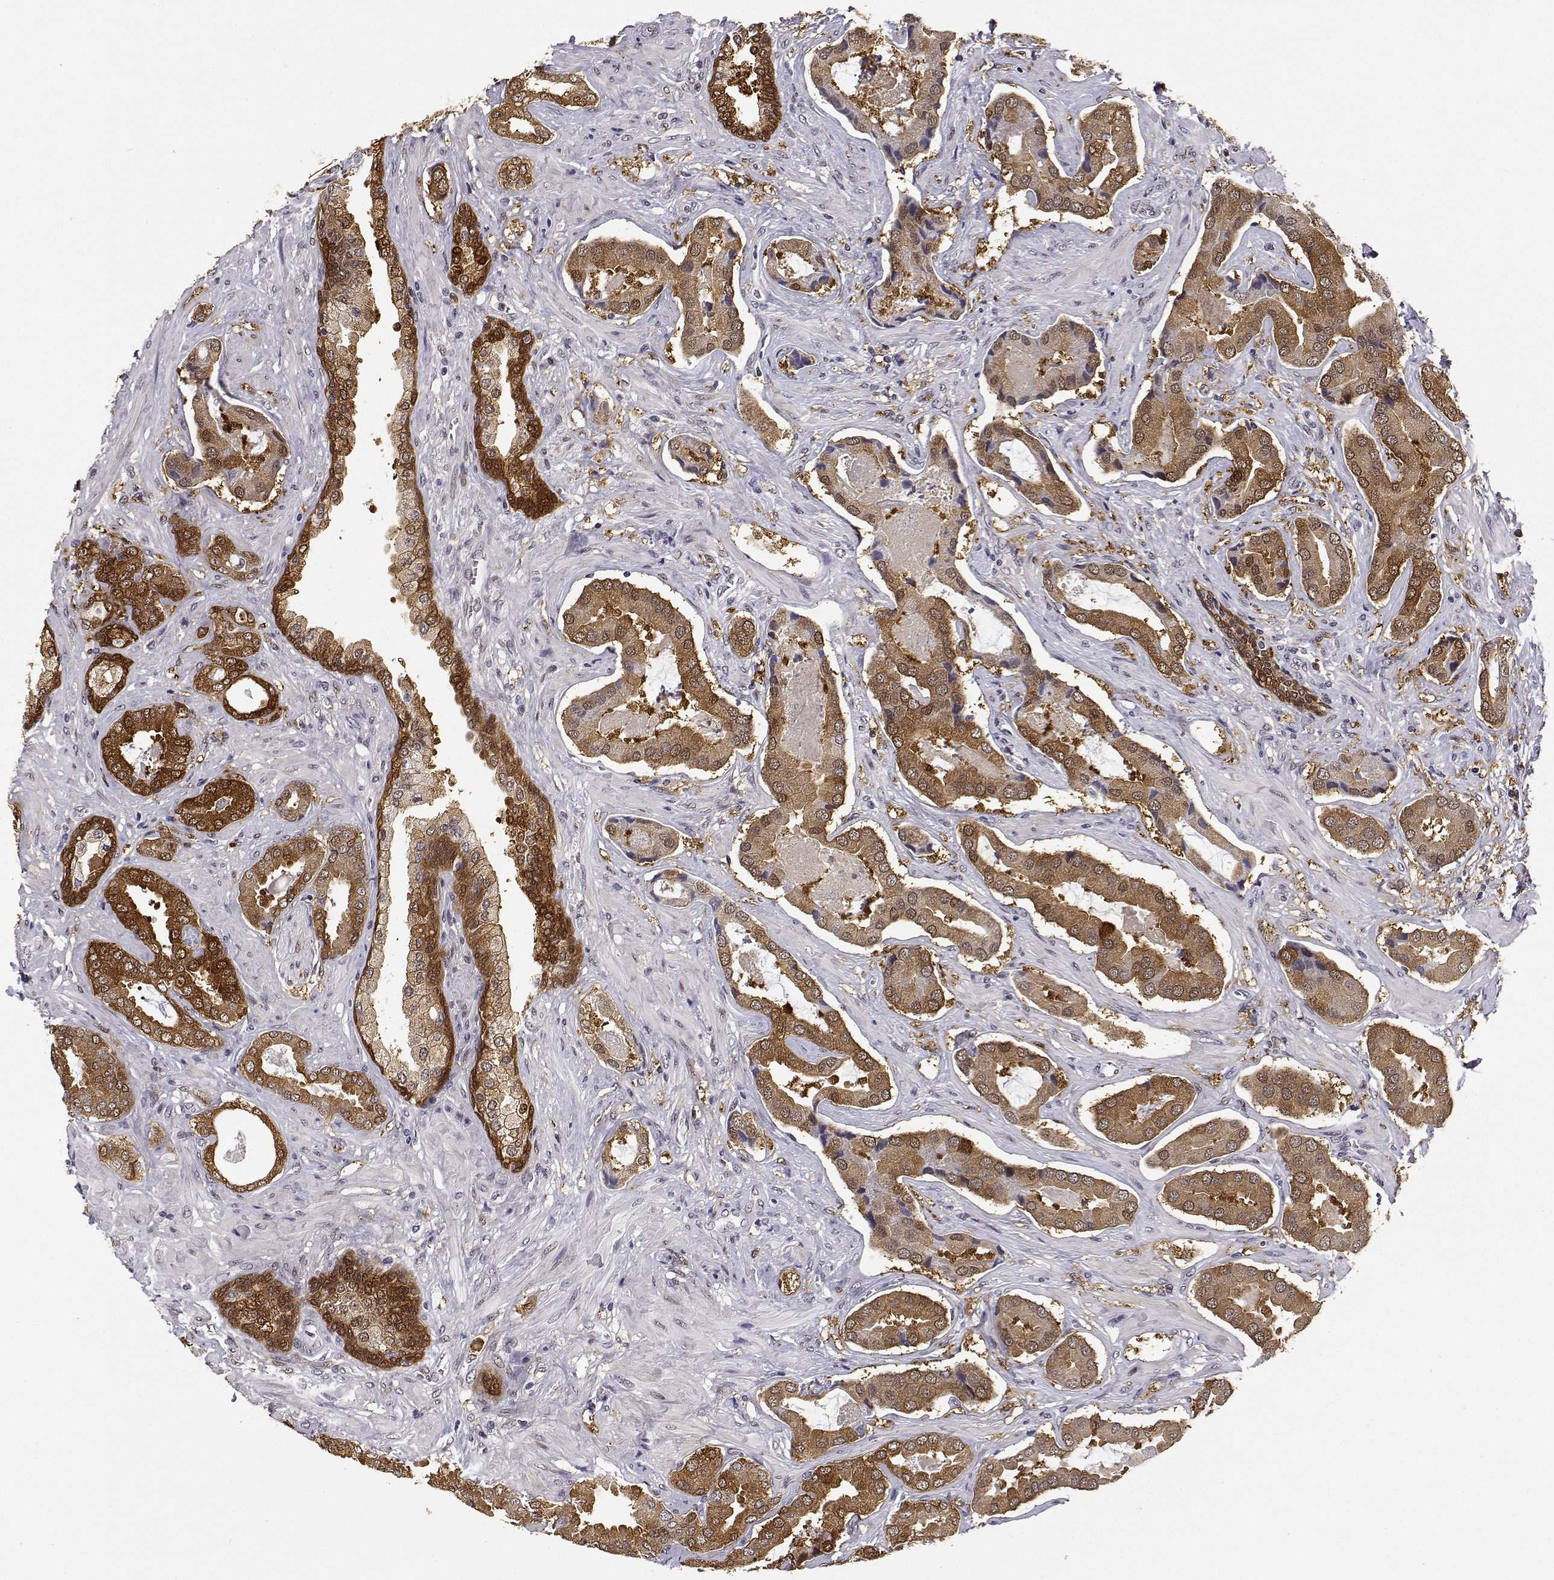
{"staining": {"intensity": "moderate", "quantity": ">75%", "location": "cytoplasmic/membranous,nuclear"}, "tissue": "prostate cancer", "cell_type": "Tumor cells", "image_type": "cancer", "snomed": [{"axis": "morphology", "description": "Adenocarcinoma, NOS"}, {"axis": "topography", "description": "Prostate"}], "caption": "Human prostate cancer stained with a brown dye exhibits moderate cytoplasmic/membranous and nuclear positive staining in about >75% of tumor cells.", "gene": "PHGDH", "patient": {"sex": "male", "age": 64}}